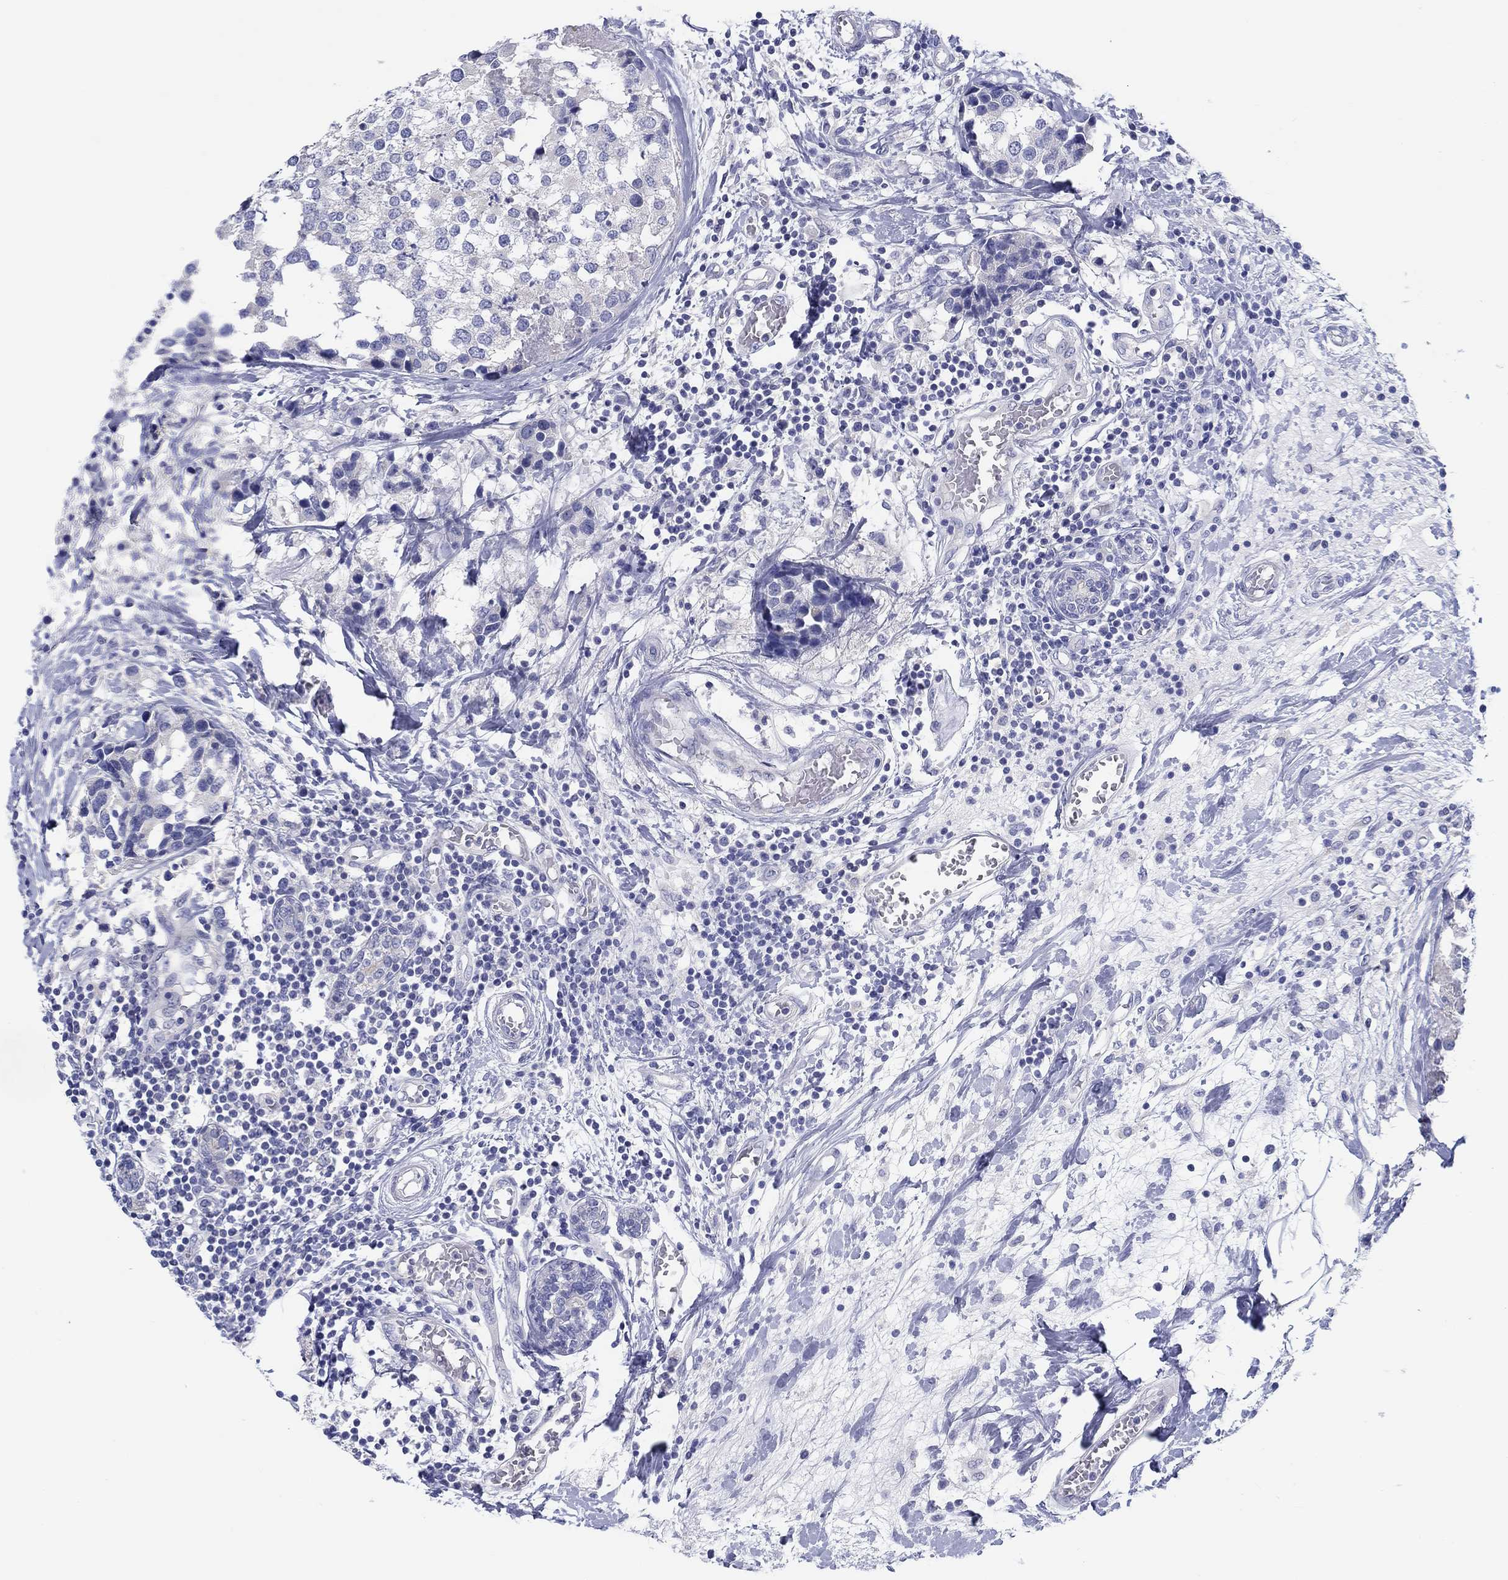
{"staining": {"intensity": "negative", "quantity": "none", "location": "none"}, "tissue": "breast cancer", "cell_type": "Tumor cells", "image_type": "cancer", "snomed": [{"axis": "morphology", "description": "Lobular carcinoma"}, {"axis": "topography", "description": "Breast"}], "caption": "Tumor cells show no significant protein staining in lobular carcinoma (breast).", "gene": "HAPLN4", "patient": {"sex": "female", "age": 59}}